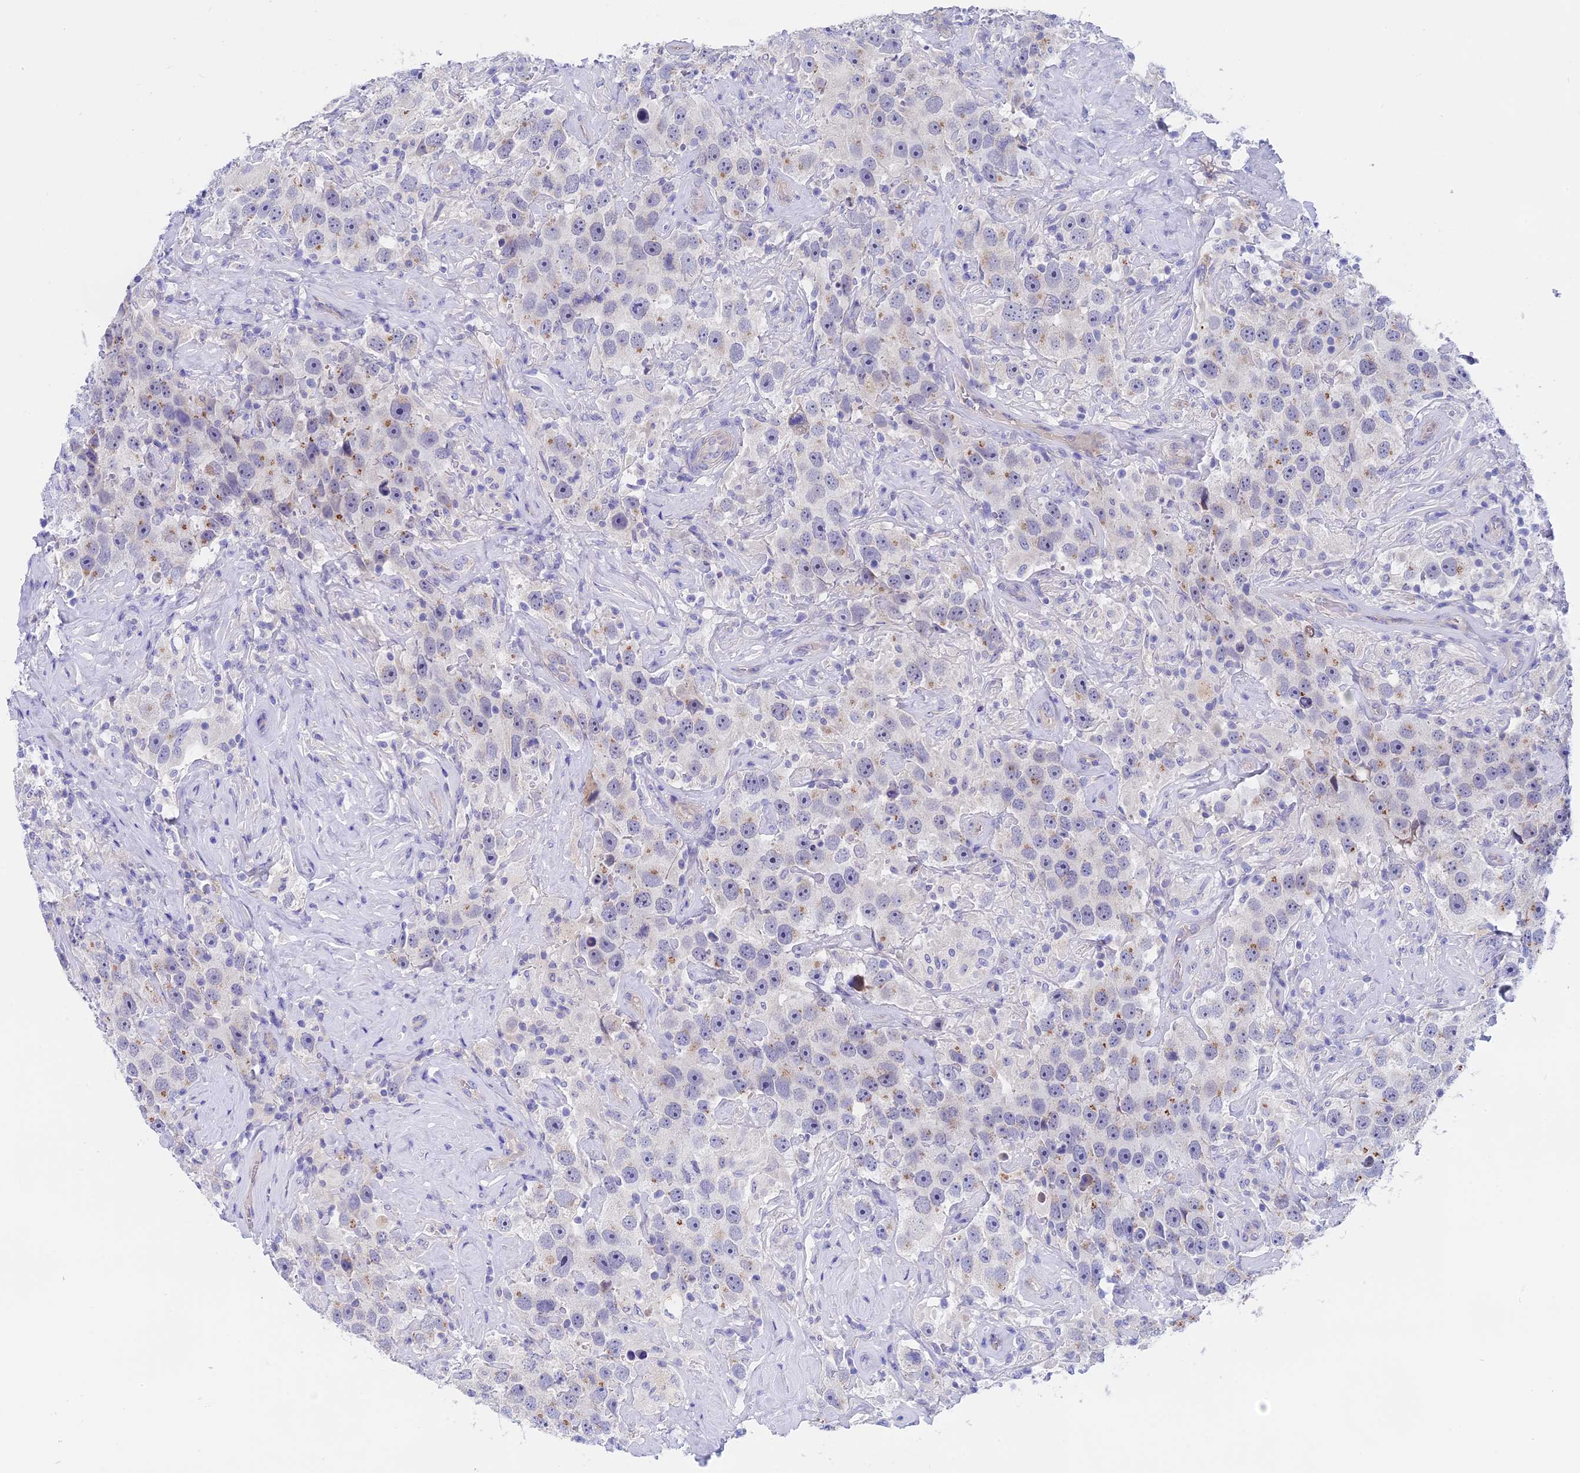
{"staining": {"intensity": "moderate", "quantity": "<25%", "location": "cytoplasmic/membranous"}, "tissue": "testis cancer", "cell_type": "Tumor cells", "image_type": "cancer", "snomed": [{"axis": "morphology", "description": "Seminoma, NOS"}, {"axis": "topography", "description": "Testis"}], "caption": "Brown immunohistochemical staining in seminoma (testis) displays moderate cytoplasmic/membranous expression in approximately <25% of tumor cells. Nuclei are stained in blue.", "gene": "GLB1L", "patient": {"sex": "male", "age": 49}}